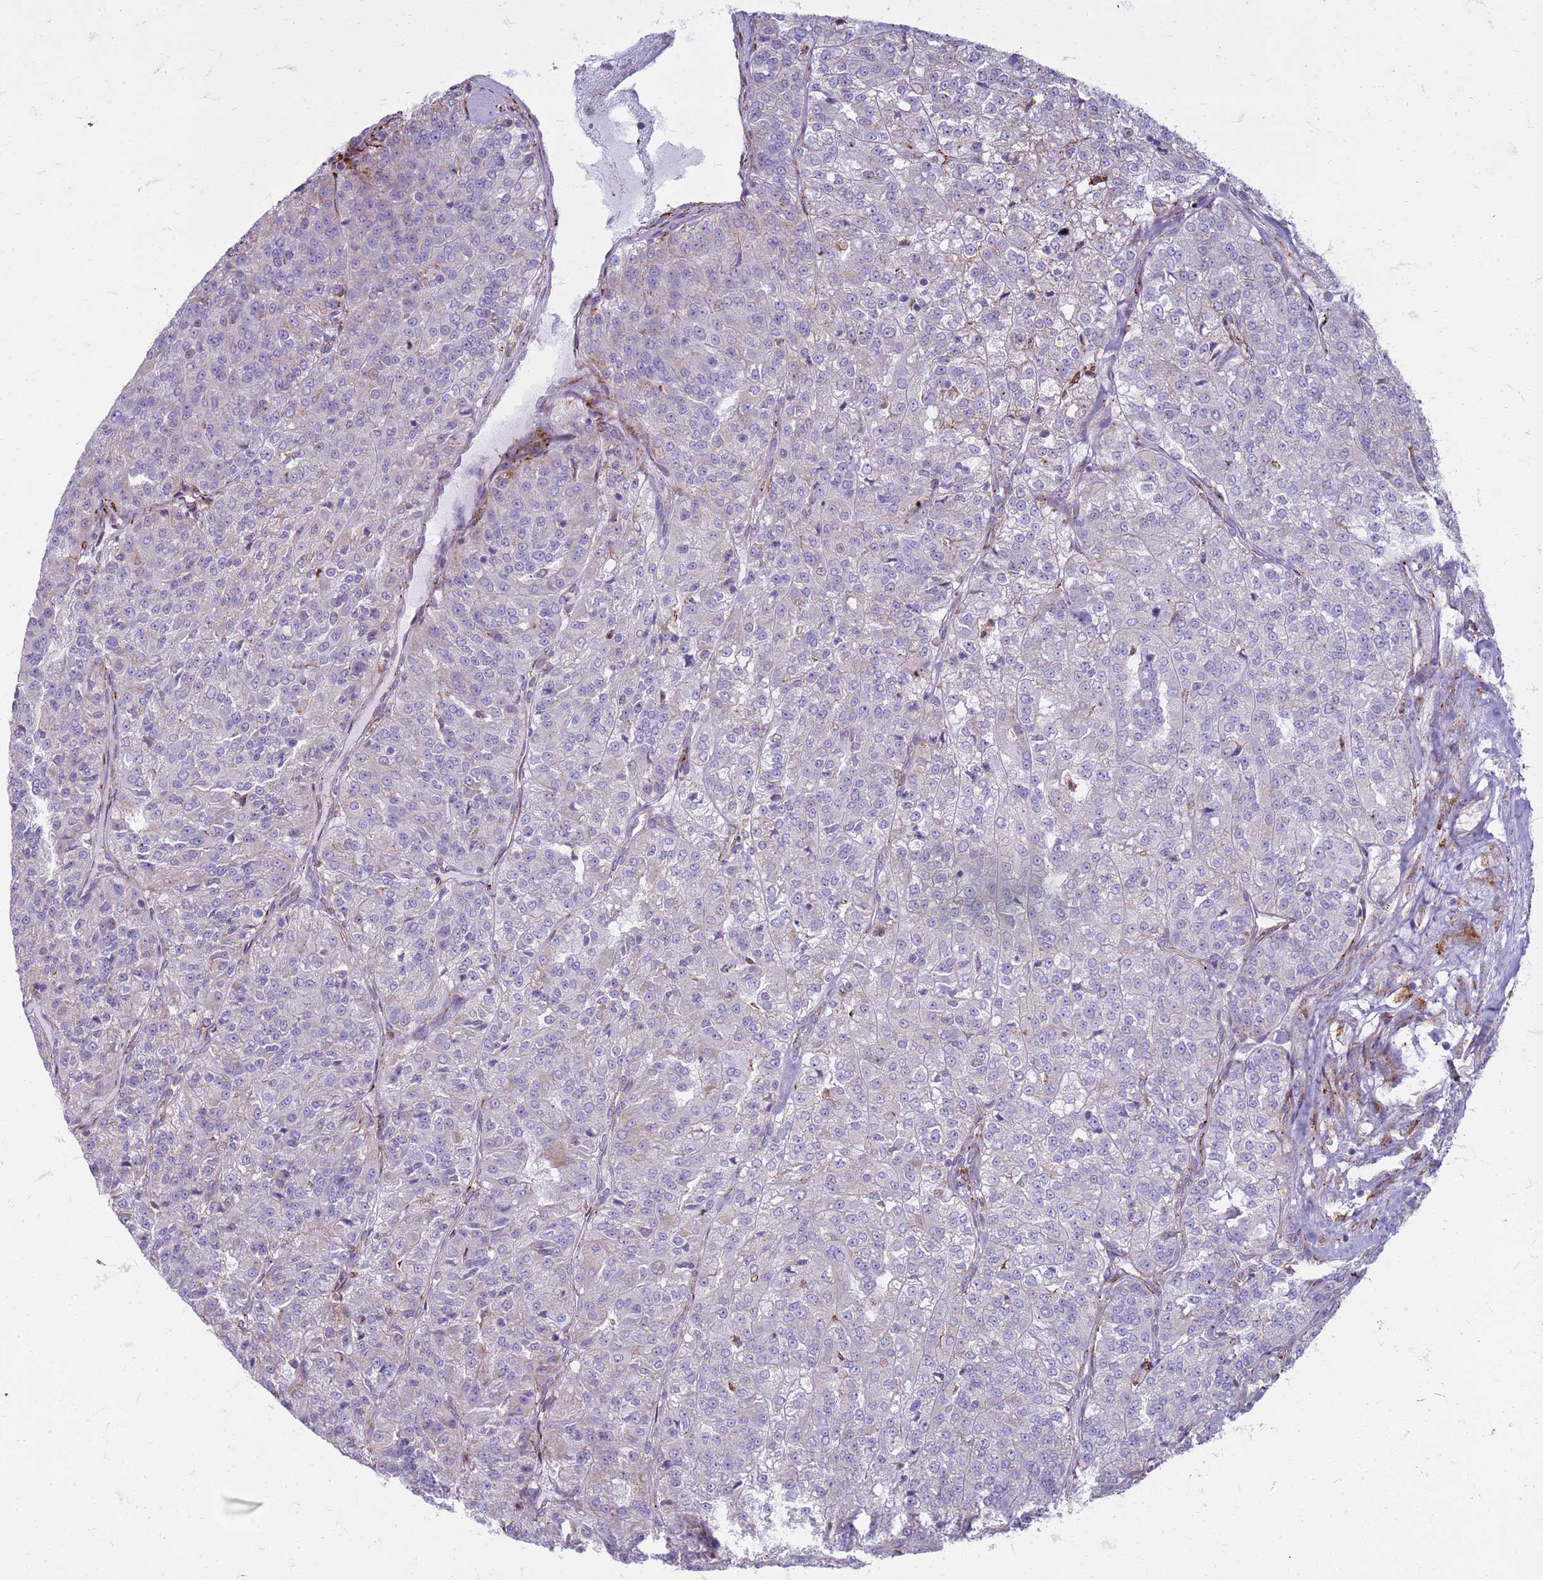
{"staining": {"intensity": "negative", "quantity": "none", "location": "none"}, "tissue": "renal cancer", "cell_type": "Tumor cells", "image_type": "cancer", "snomed": [{"axis": "morphology", "description": "Adenocarcinoma, NOS"}, {"axis": "topography", "description": "Kidney"}], "caption": "Tumor cells are negative for brown protein staining in renal cancer (adenocarcinoma).", "gene": "PDK3", "patient": {"sex": "female", "age": 63}}